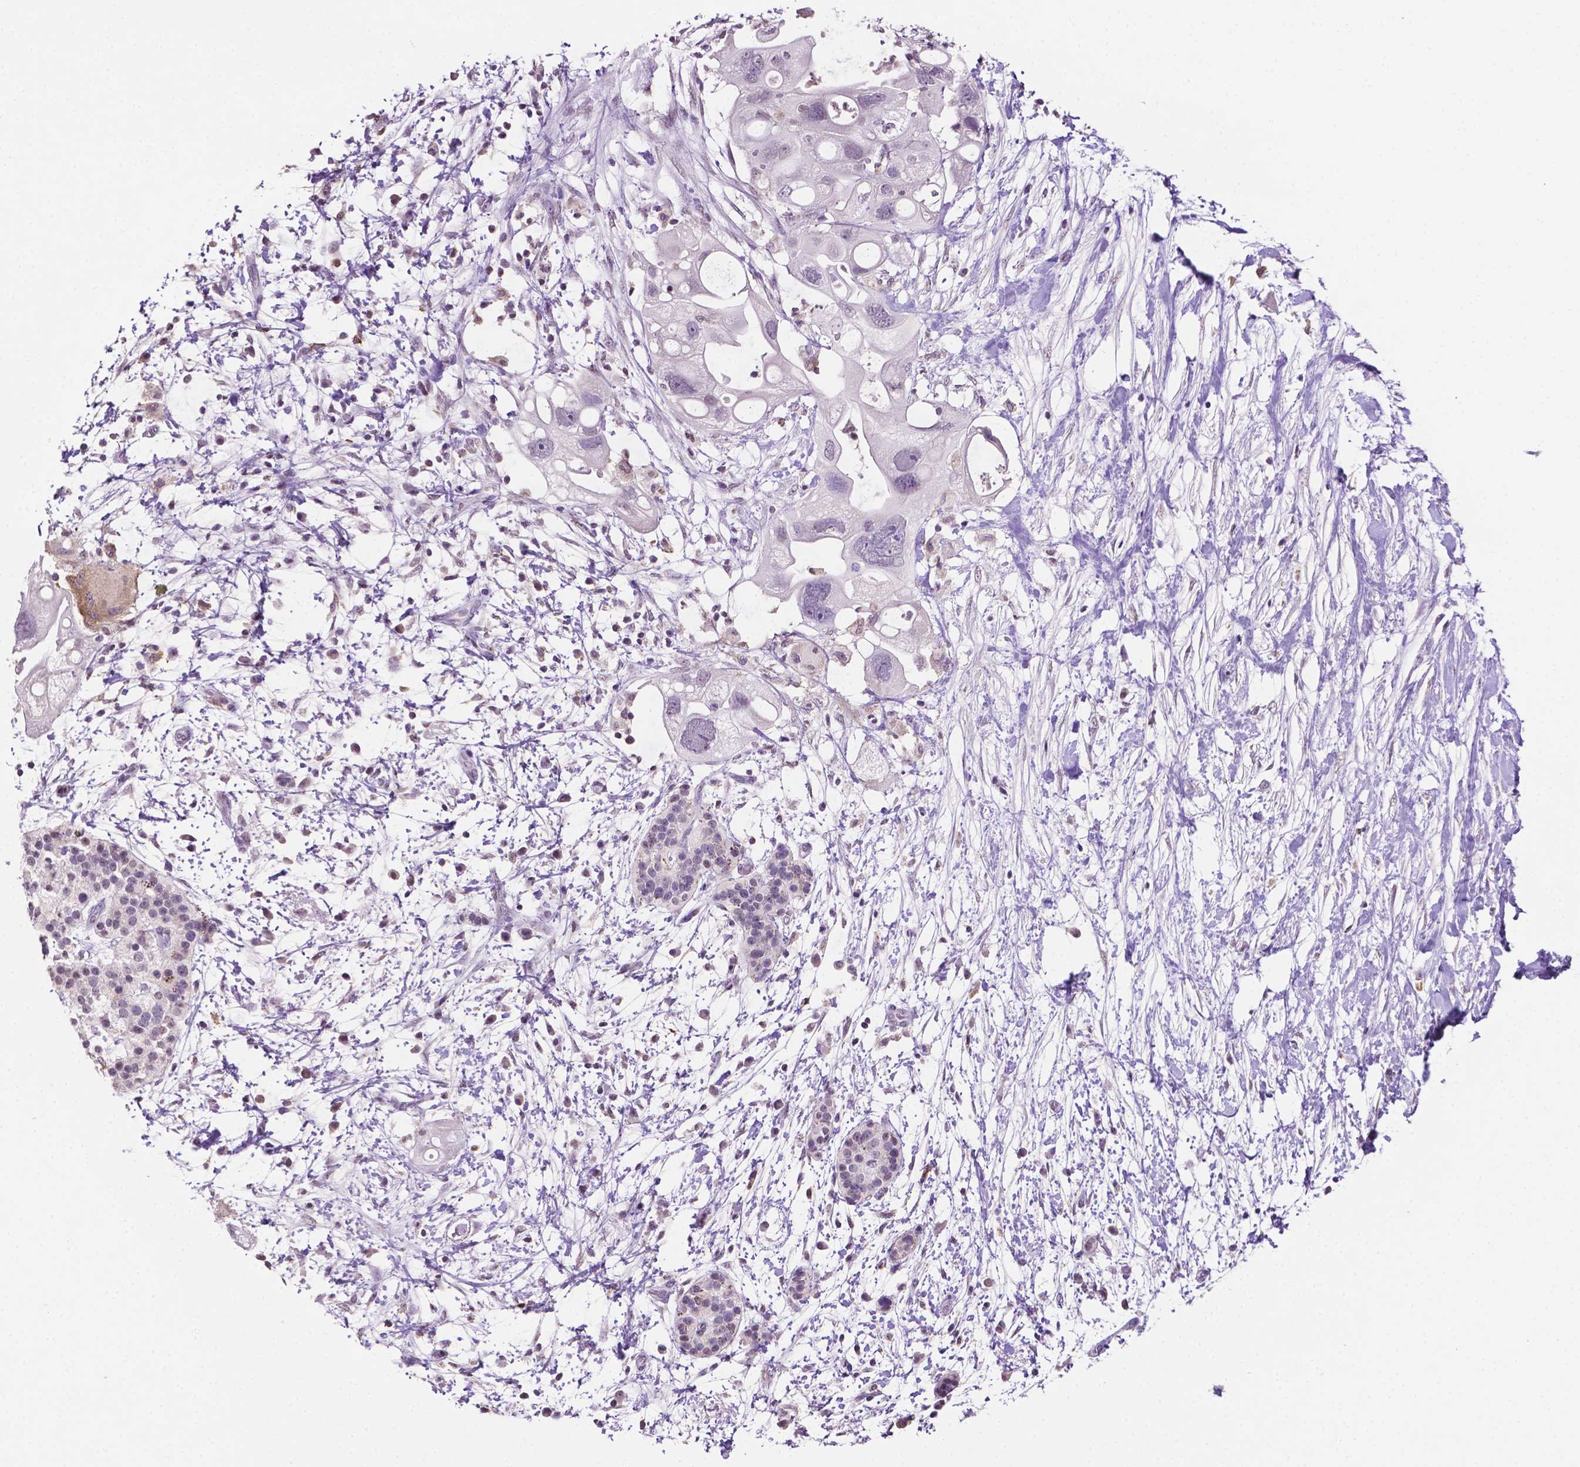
{"staining": {"intensity": "negative", "quantity": "none", "location": "none"}, "tissue": "pancreatic cancer", "cell_type": "Tumor cells", "image_type": "cancer", "snomed": [{"axis": "morphology", "description": "Adenocarcinoma, NOS"}, {"axis": "topography", "description": "Pancreas"}], "caption": "Photomicrograph shows no protein positivity in tumor cells of pancreatic adenocarcinoma tissue.", "gene": "PTPN6", "patient": {"sex": "female", "age": 72}}